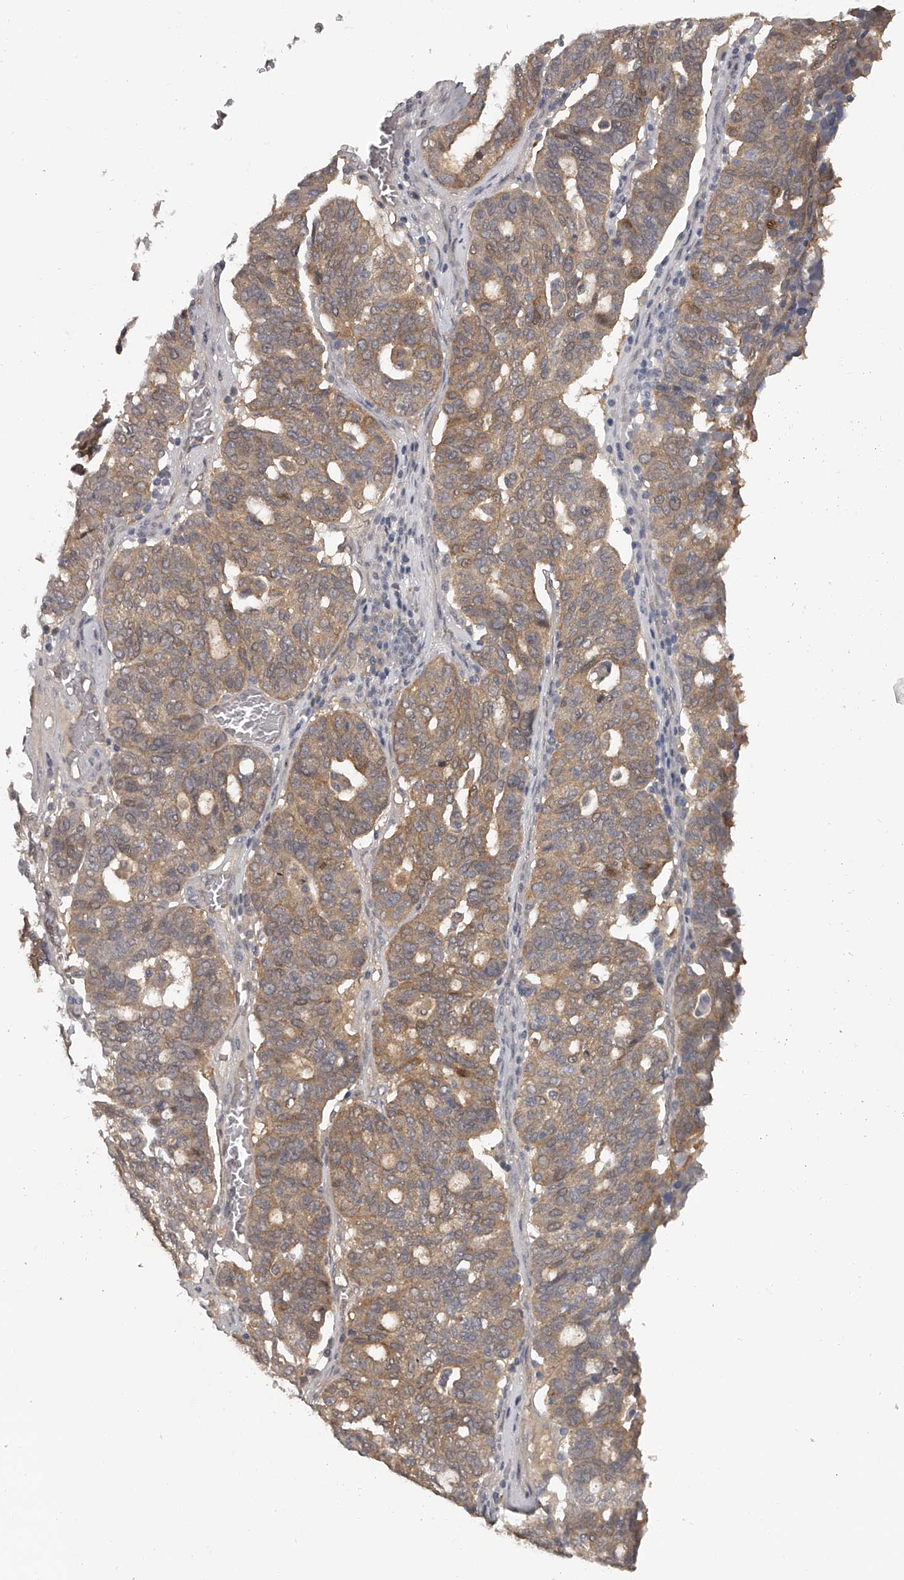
{"staining": {"intensity": "moderate", "quantity": ">75%", "location": "cytoplasmic/membranous"}, "tissue": "ovarian cancer", "cell_type": "Tumor cells", "image_type": "cancer", "snomed": [{"axis": "morphology", "description": "Cystadenocarcinoma, serous, NOS"}, {"axis": "topography", "description": "Ovary"}], "caption": "Immunohistochemistry (IHC) photomicrograph of neoplastic tissue: human ovarian cancer stained using IHC shows medium levels of moderate protein expression localized specifically in the cytoplasmic/membranous of tumor cells, appearing as a cytoplasmic/membranous brown color.", "gene": "GGCT", "patient": {"sex": "female", "age": 59}}